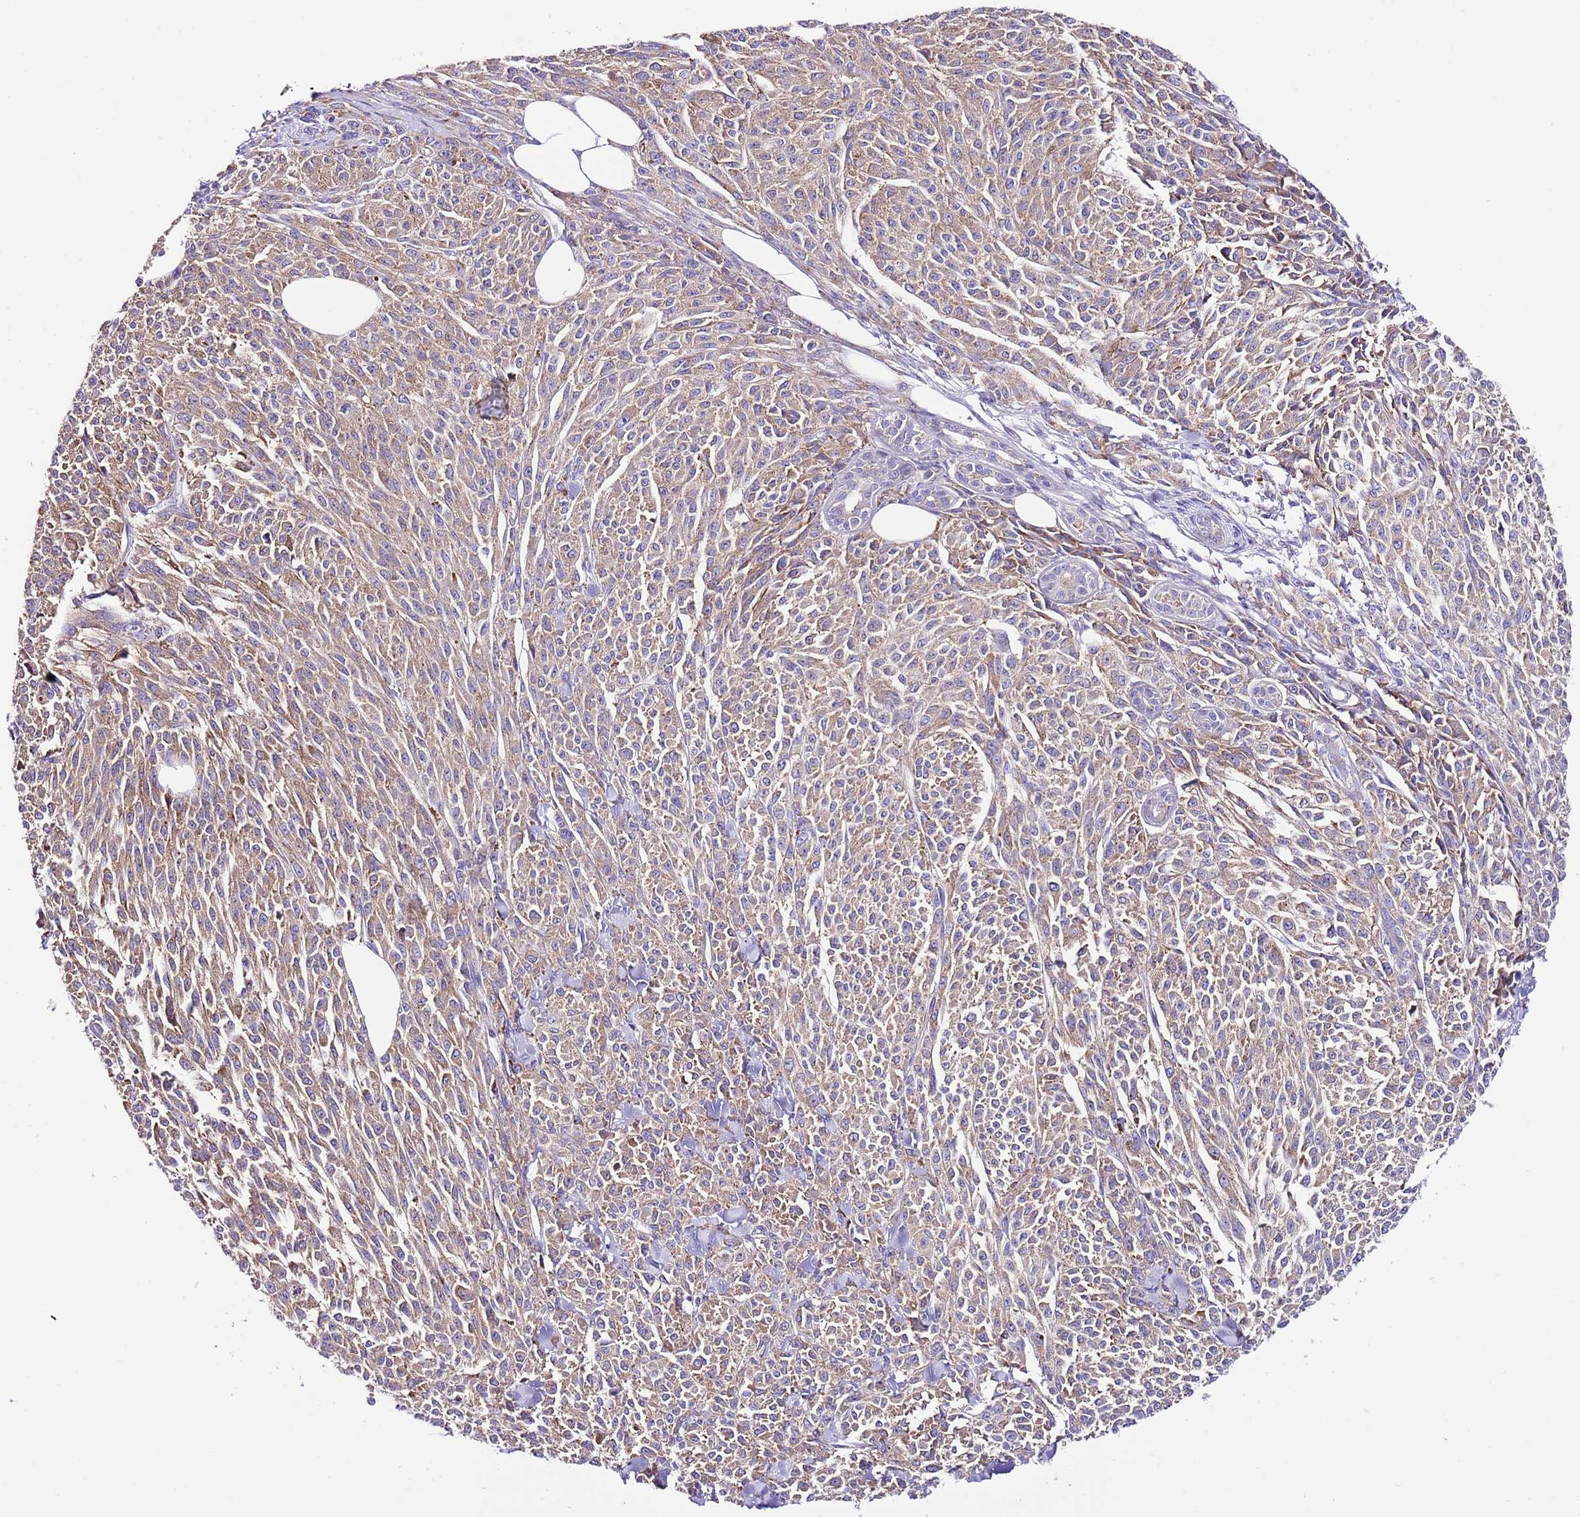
{"staining": {"intensity": "moderate", "quantity": ">75%", "location": "cytoplasmic/membranous"}, "tissue": "melanoma", "cell_type": "Tumor cells", "image_type": "cancer", "snomed": [{"axis": "morphology", "description": "Malignant melanoma, NOS"}, {"axis": "topography", "description": "Skin"}], "caption": "Brown immunohistochemical staining in melanoma shows moderate cytoplasmic/membranous positivity in approximately >75% of tumor cells.", "gene": "RPS10", "patient": {"sex": "female", "age": 52}}